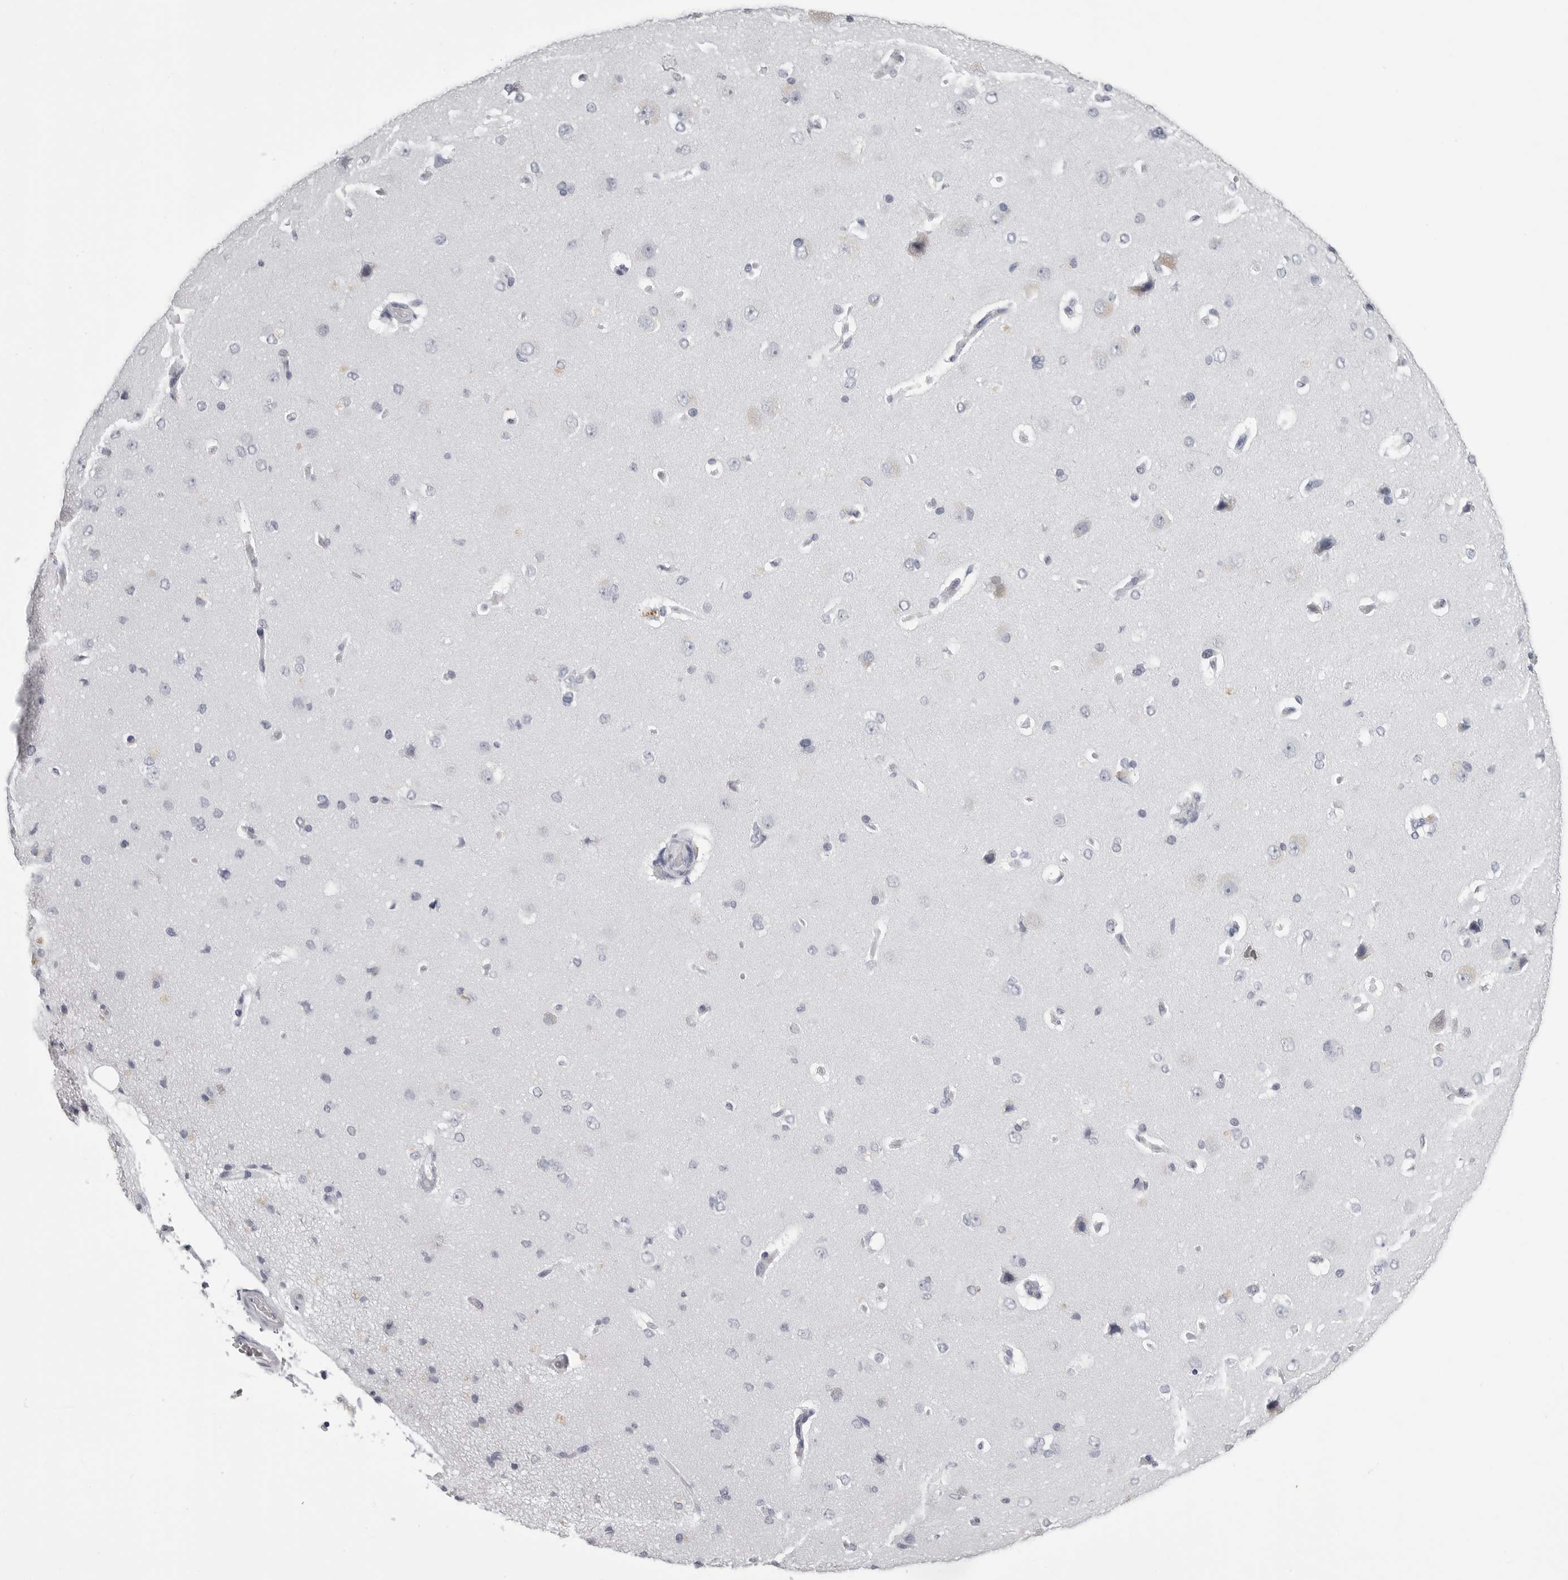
{"staining": {"intensity": "negative", "quantity": "none", "location": "none"}, "tissue": "cerebral cortex", "cell_type": "Endothelial cells", "image_type": "normal", "snomed": [{"axis": "morphology", "description": "Normal tissue, NOS"}, {"axis": "topography", "description": "Cerebral cortex"}], "caption": "Protein analysis of normal cerebral cortex reveals no significant expression in endothelial cells.", "gene": "BPIFA1", "patient": {"sex": "male", "age": 62}}